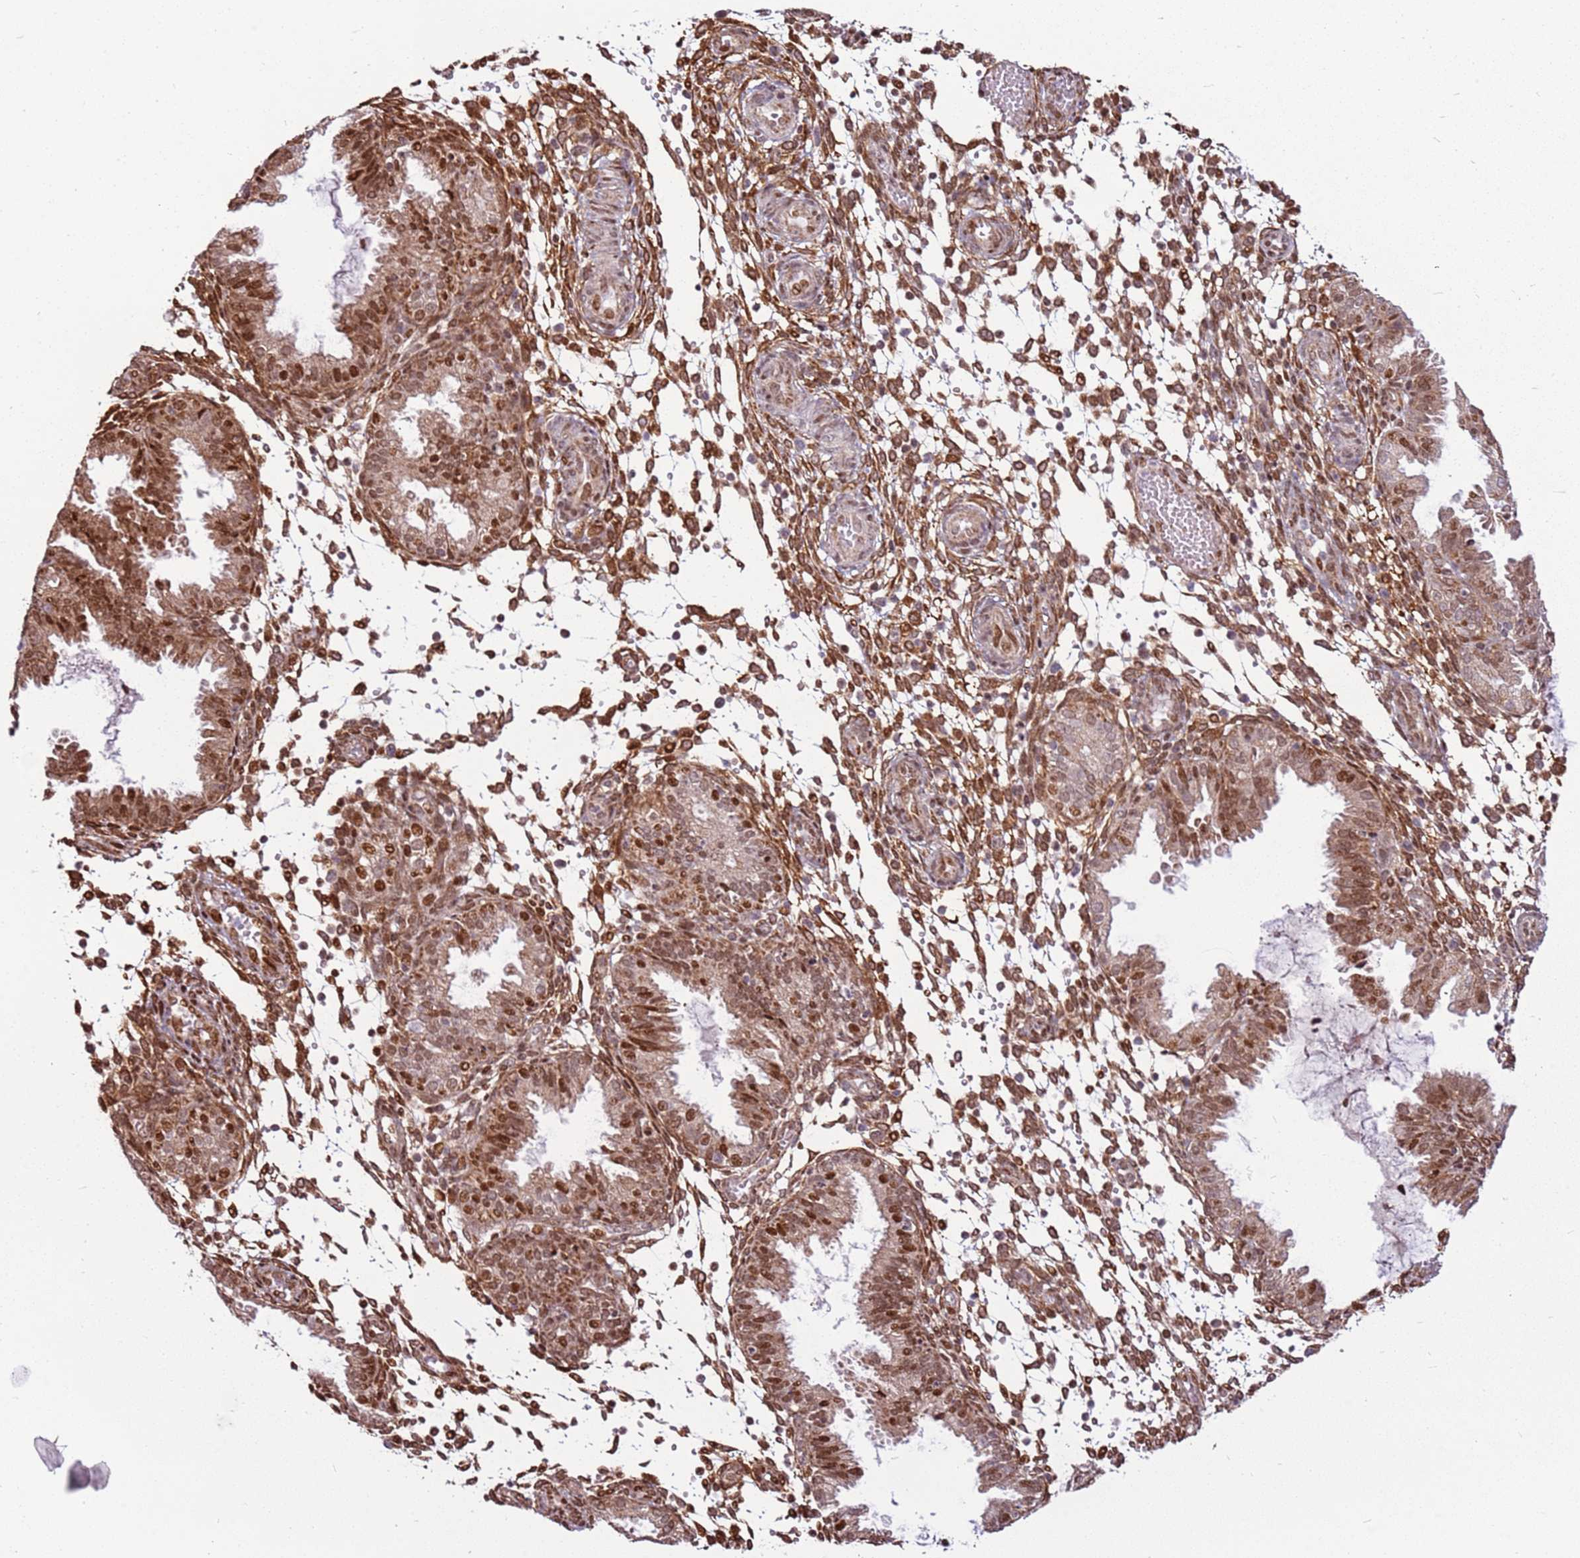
{"staining": {"intensity": "moderate", "quantity": ">75%", "location": "cytoplasmic/membranous,nuclear"}, "tissue": "endometrium", "cell_type": "Cells in endometrial stroma", "image_type": "normal", "snomed": [{"axis": "morphology", "description": "Normal tissue, NOS"}, {"axis": "topography", "description": "Endometrium"}], "caption": "Endometrium stained with DAB (3,3'-diaminobenzidine) IHC exhibits medium levels of moderate cytoplasmic/membranous,nuclear staining in approximately >75% of cells in endometrial stroma. The staining was performed using DAB (3,3'-diaminobenzidine), with brown indicating positive protein expression. Nuclei are stained blue with hematoxylin.", "gene": "PCTP", "patient": {"sex": "female", "age": 33}}